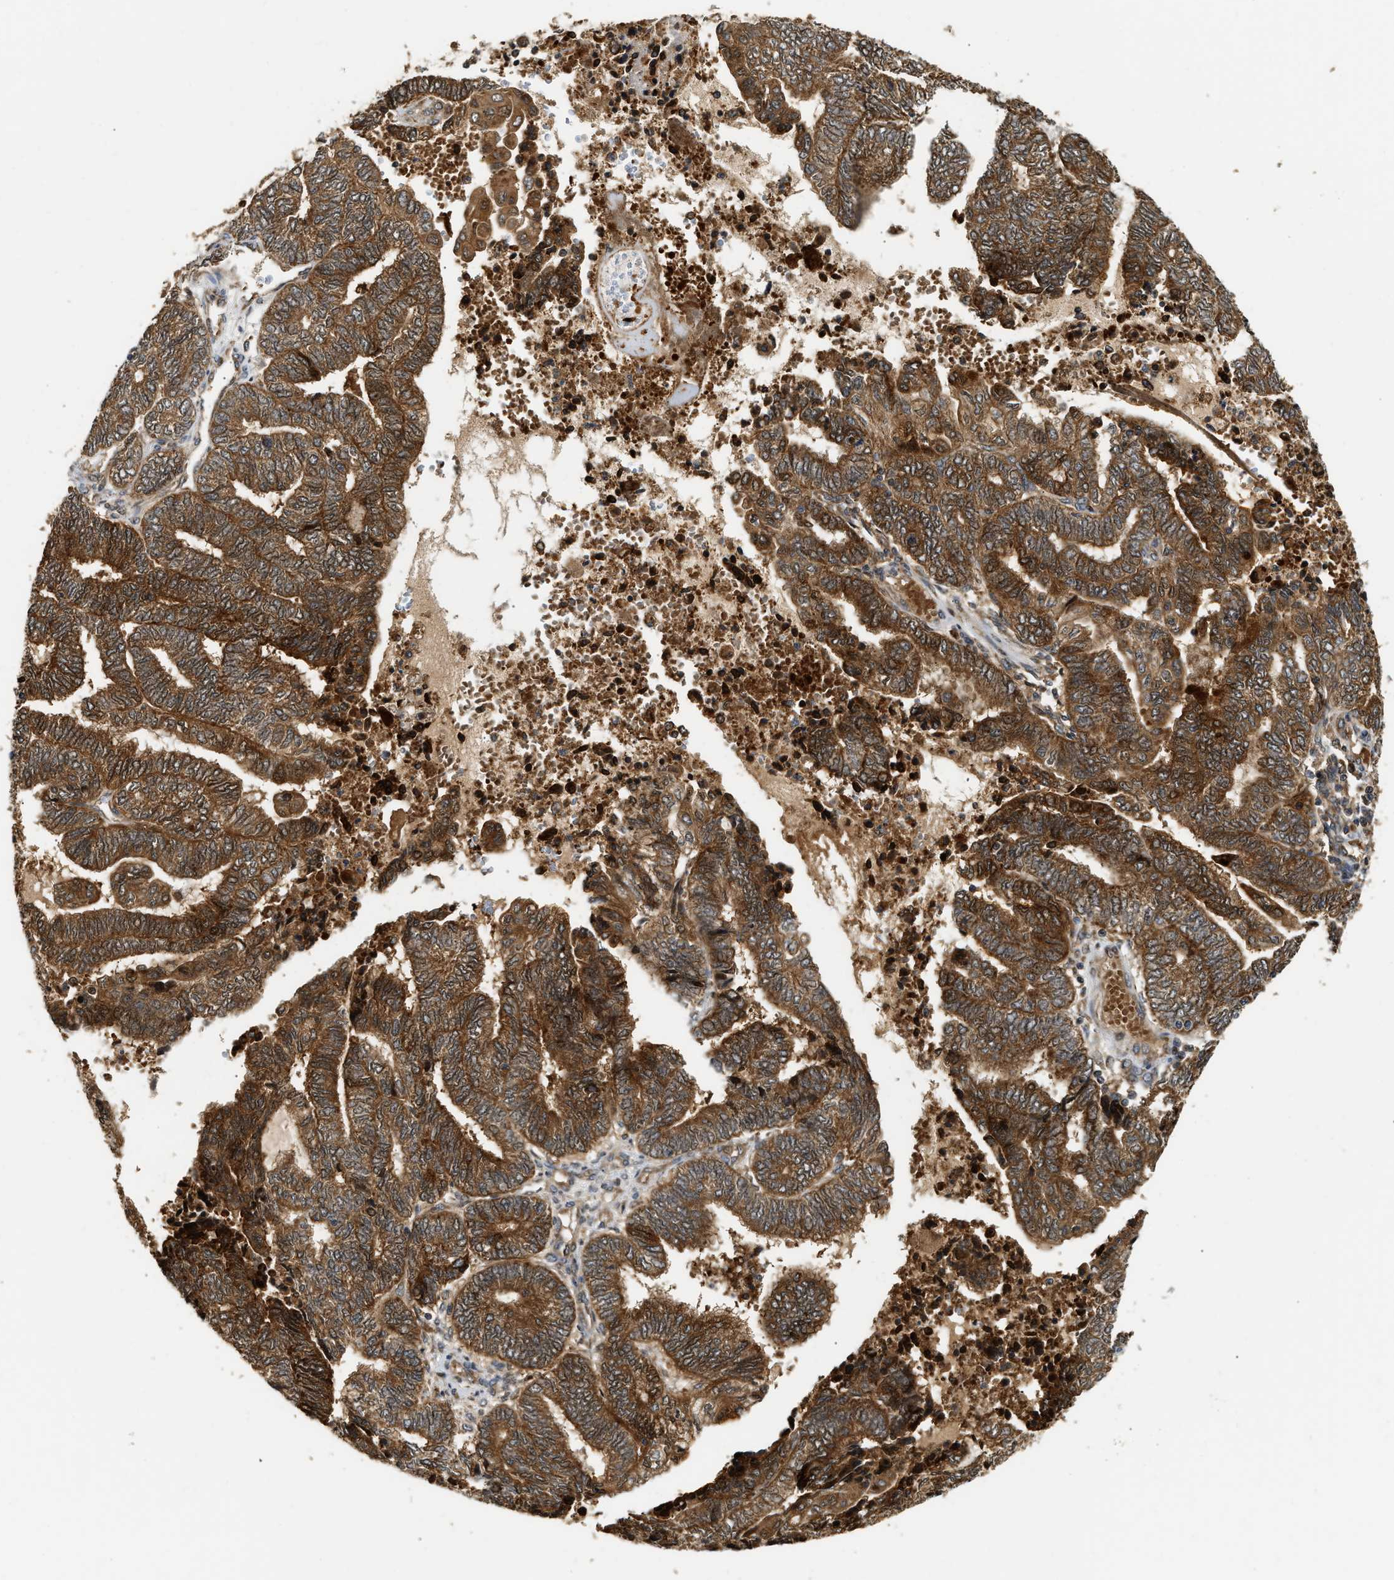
{"staining": {"intensity": "strong", "quantity": ">75%", "location": "cytoplasmic/membranous"}, "tissue": "endometrial cancer", "cell_type": "Tumor cells", "image_type": "cancer", "snomed": [{"axis": "morphology", "description": "Adenocarcinoma, NOS"}, {"axis": "topography", "description": "Uterus"}, {"axis": "topography", "description": "Endometrium"}], "caption": "An immunohistochemistry (IHC) histopathology image of neoplastic tissue is shown. Protein staining in brown shows strong cytoplasmic/membranous positivity in endometrial adenocarcinoma within tumor cells.", "gene": "EXTL2", "patient": {"sex": "female", "age": 70}}